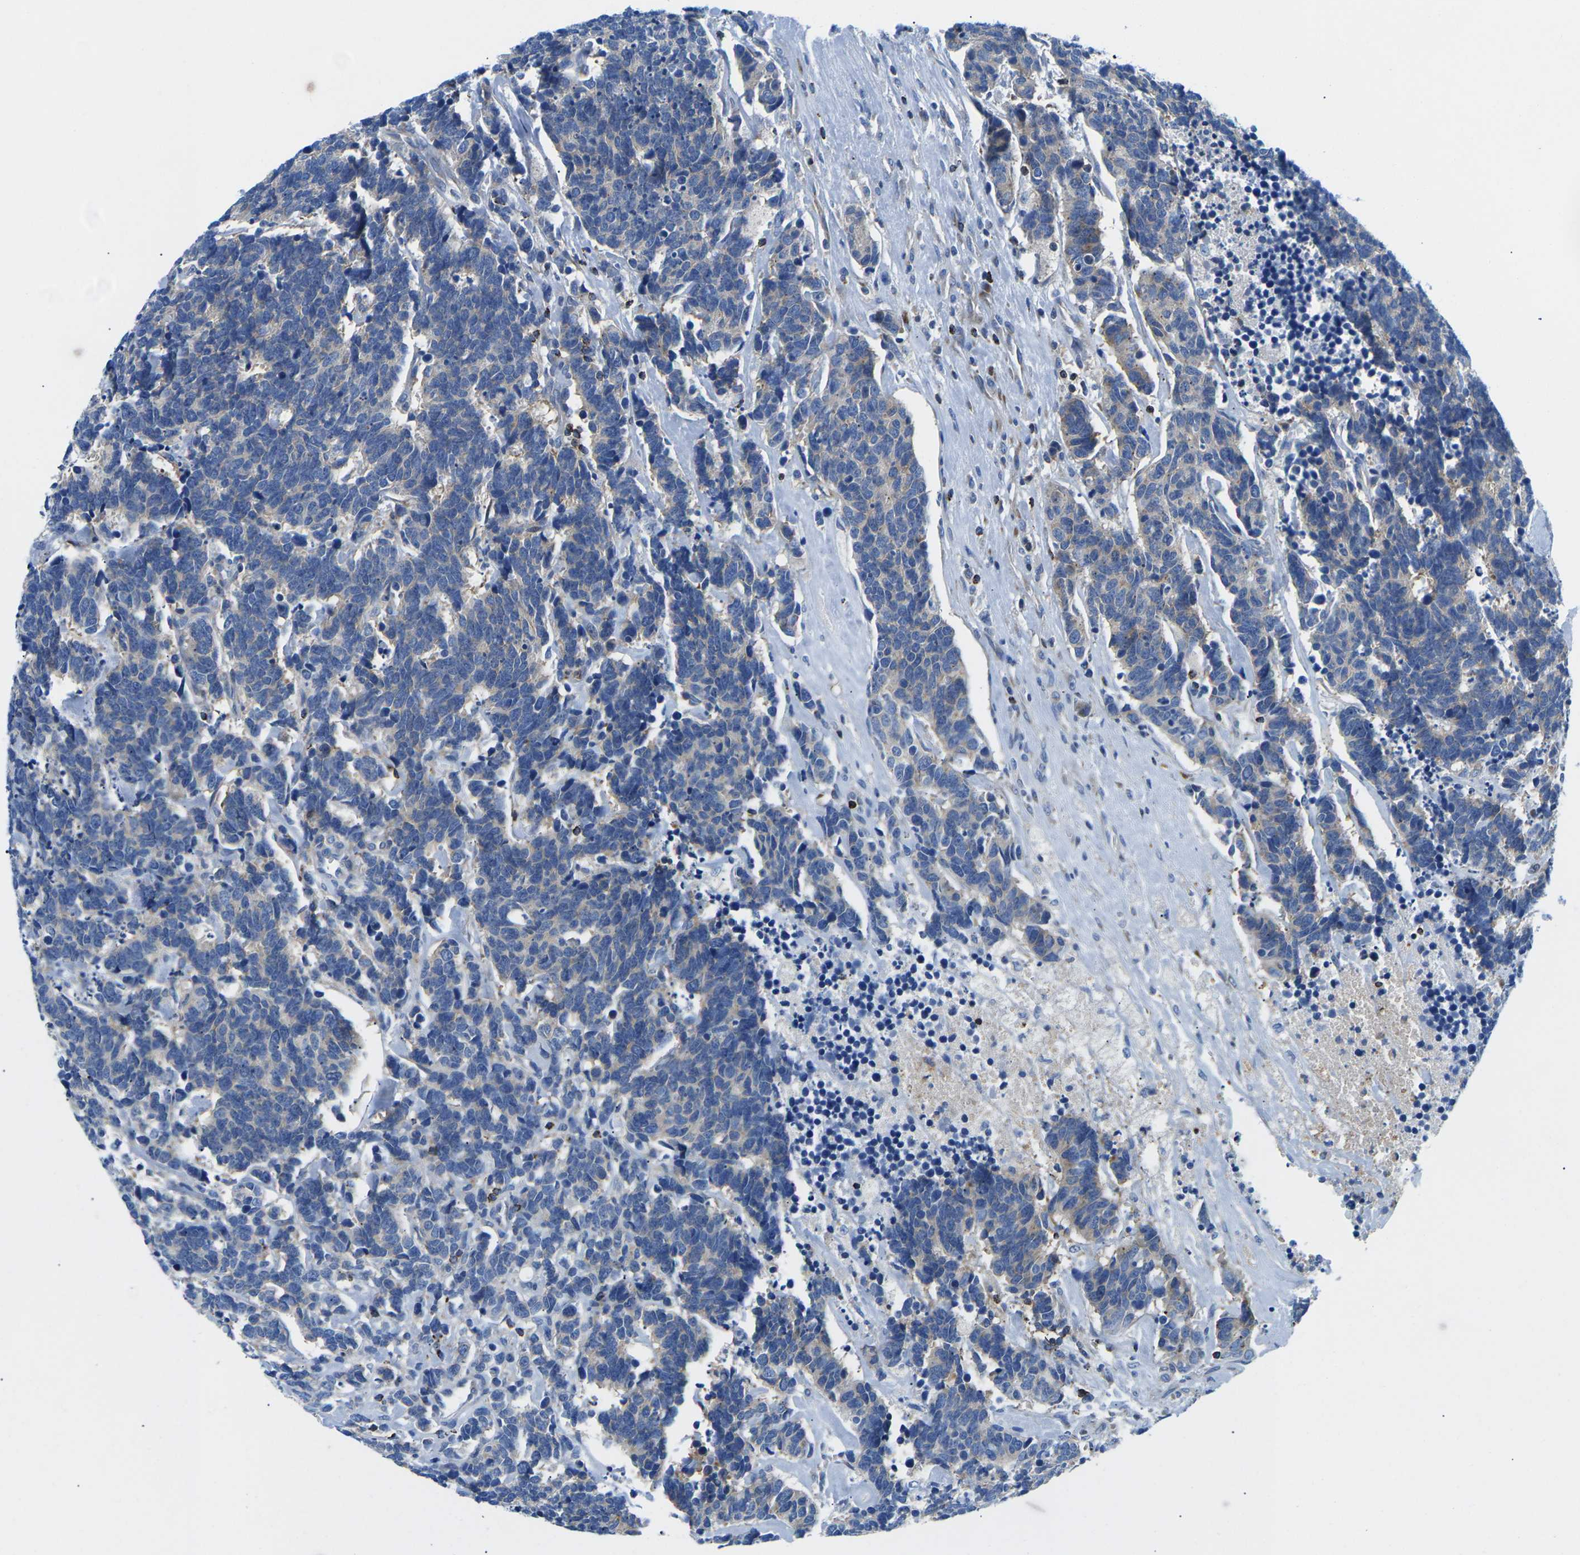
{"staining": {"intensity": "weak", "quantity": "<25%", "location": "cytoplasmic/membranous"}, "tissue": "carcinoid", "cell_type": "Tumor cells", "image_type": "cancer", "snomed": [{"axis": "morphology", "description": "Carcinoma, NOS"}, {"axis": "morphology", "description": "Carcinoid, malignant, NOS"}, {"axis": "topography", "description": "Urinary bladder"}], "caption": "This is an immunohistochemistry micrograph of carcinoid. There is no expression in tumor cells.", "gene": "MC4R", "patient": {"sex": "male", "age": 57}}